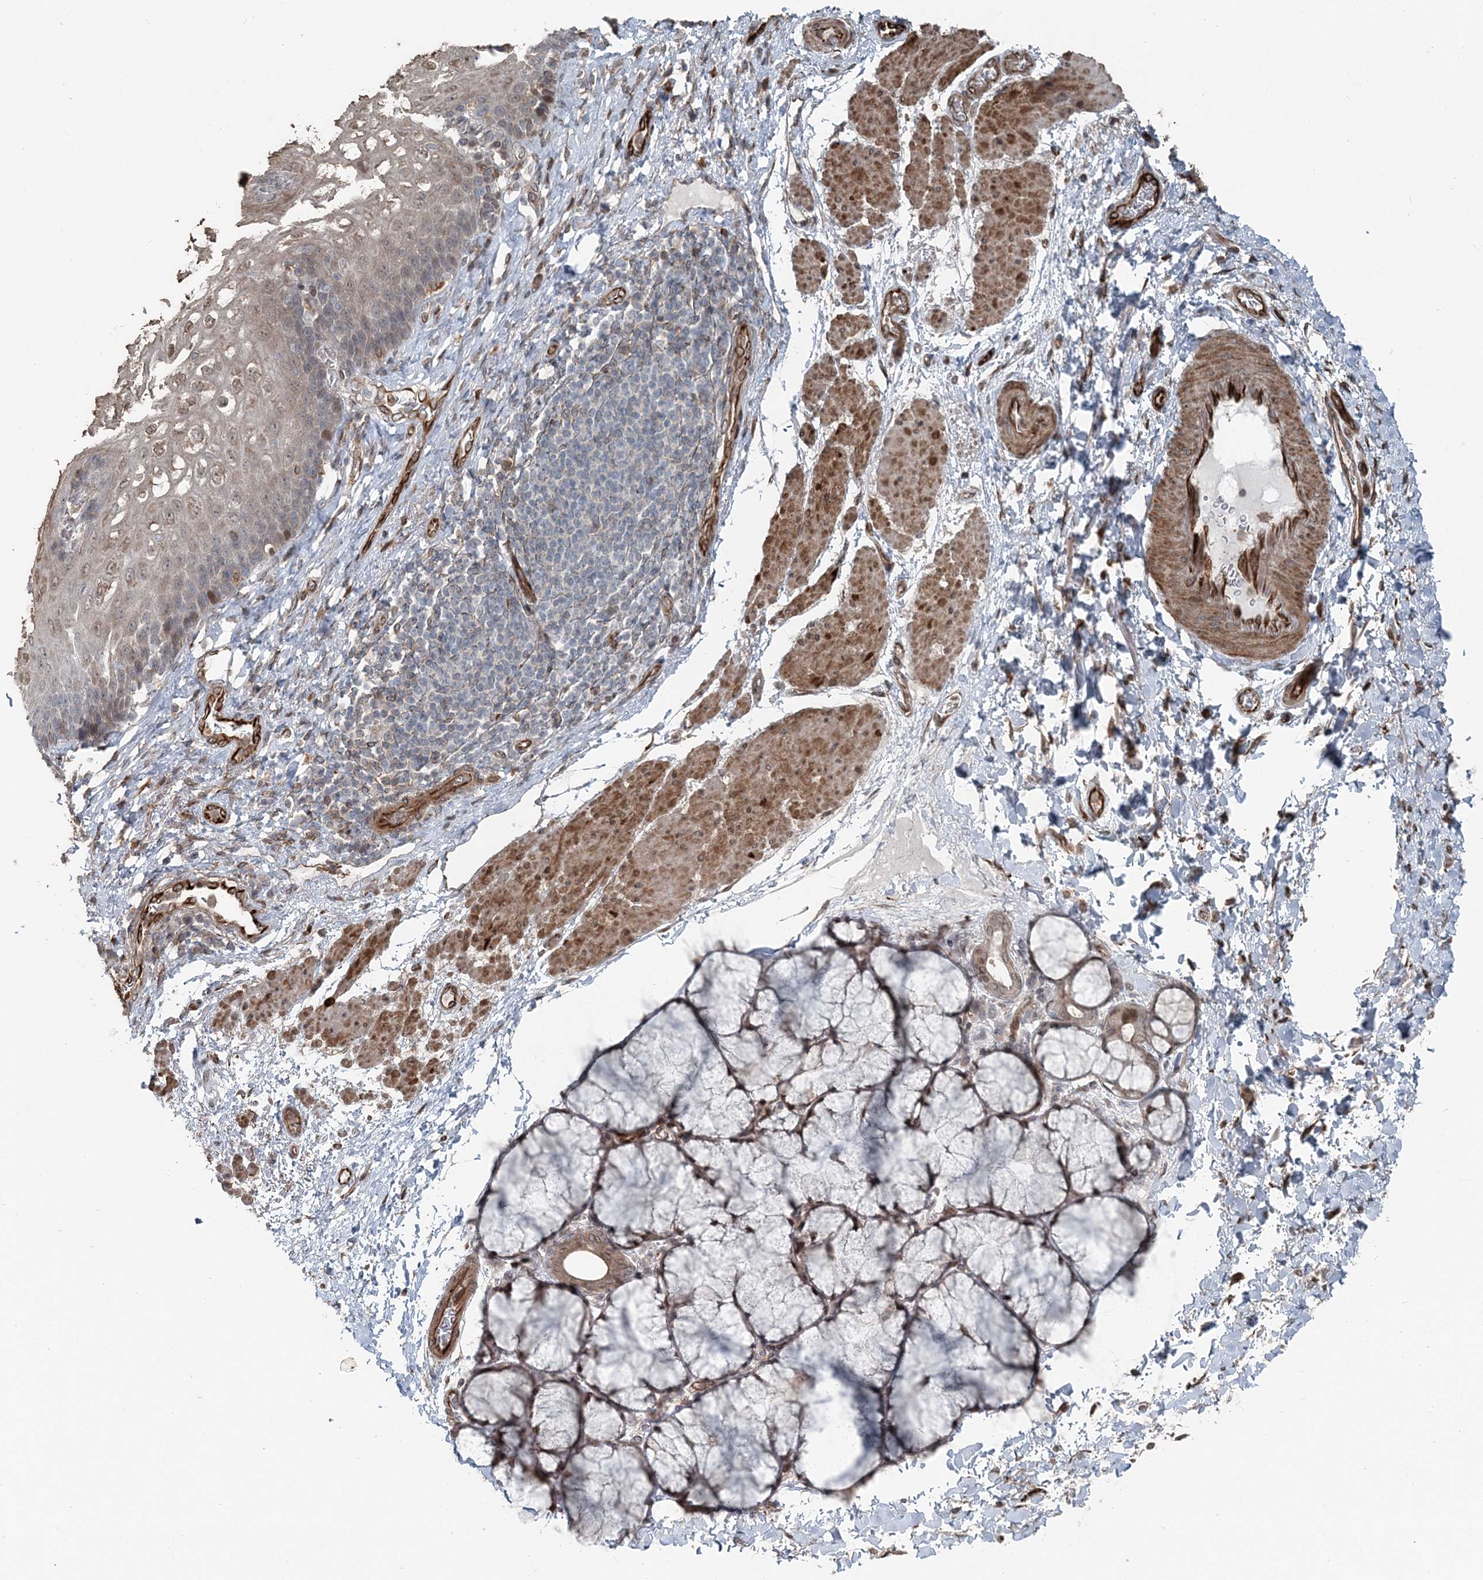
{"staining": {"intensity": "weak", "quantity": ">75%", "location": "cytoplasmic/membranous,nuclear"}, "tissue": "esophagus", "cell_type": "Squamous epithelial cells", "image_type": "normal", "snomed": [{"axis": "morphology", "description": "Normal tissue, NOS"}, {"axis": "topography", "description": "Esophagus"}], "caption": "Esophagus was stained to show a protein in brown. There is low levels of weak cytoplasmic/membranous,nuclear positivity in about >75% of squamous epithelial cells.", "gene": "FBXL17", "patient": {"sex": "male", "age": 54}}